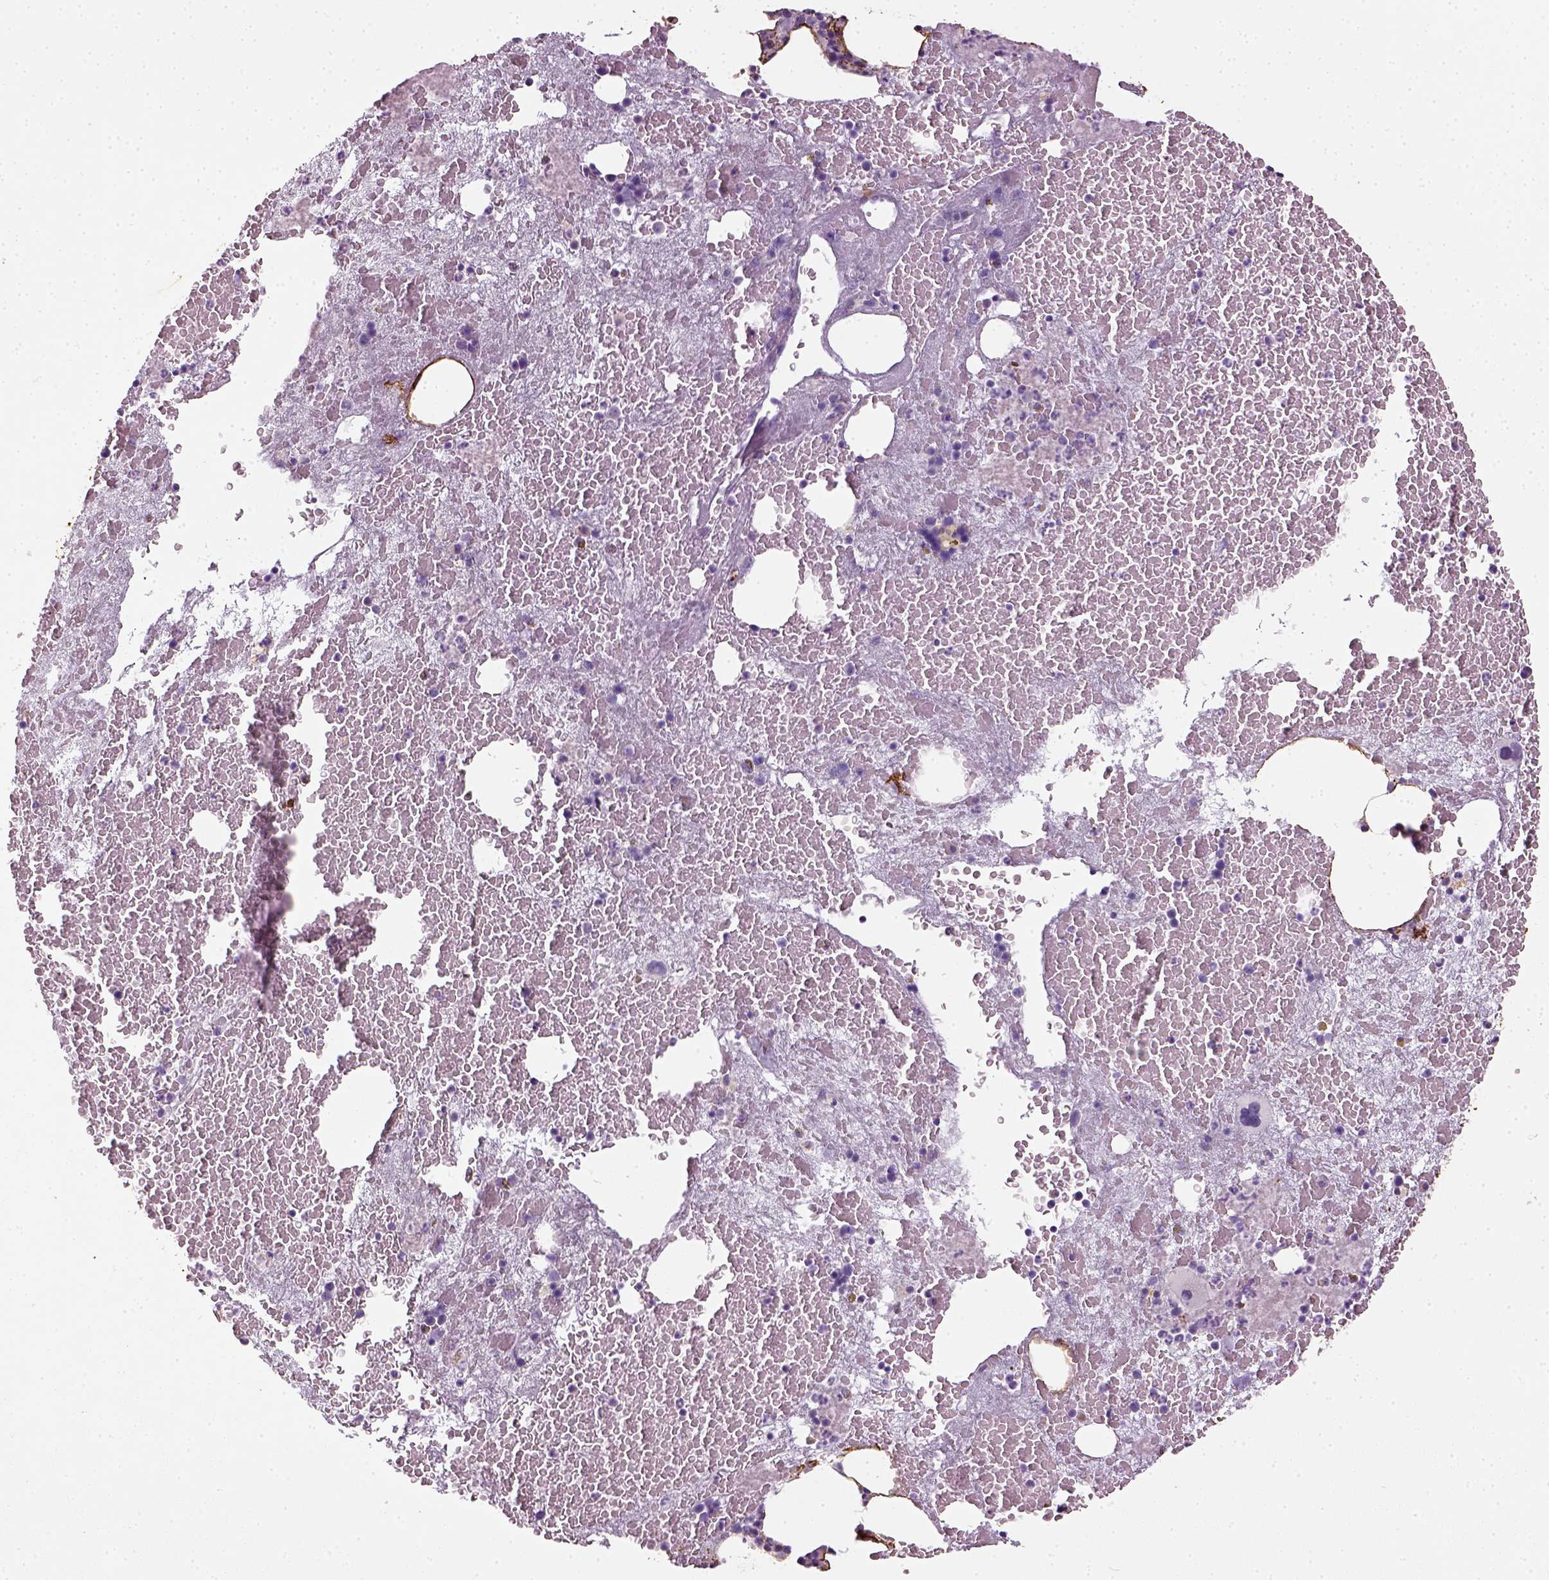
{"staining": {"intensity": "negative", "quantity": "none", "location": "none"}, "tissue": "bone marrow", "cell_type": "Hematopoietic cells", "image_type": "normal", "snomed": [{"axis": "morphology", "description": "Normal tissue, NOS"}, {"axis": "topography", "description": "Bone marrow"}], "caption": "High power microscopy micrograph of an IHC image of benign bone marrow, revealing no significant staining in hematopoietic cells.", "gene": "COL6A2", "patient": {"sex": "male", "age": 81}}